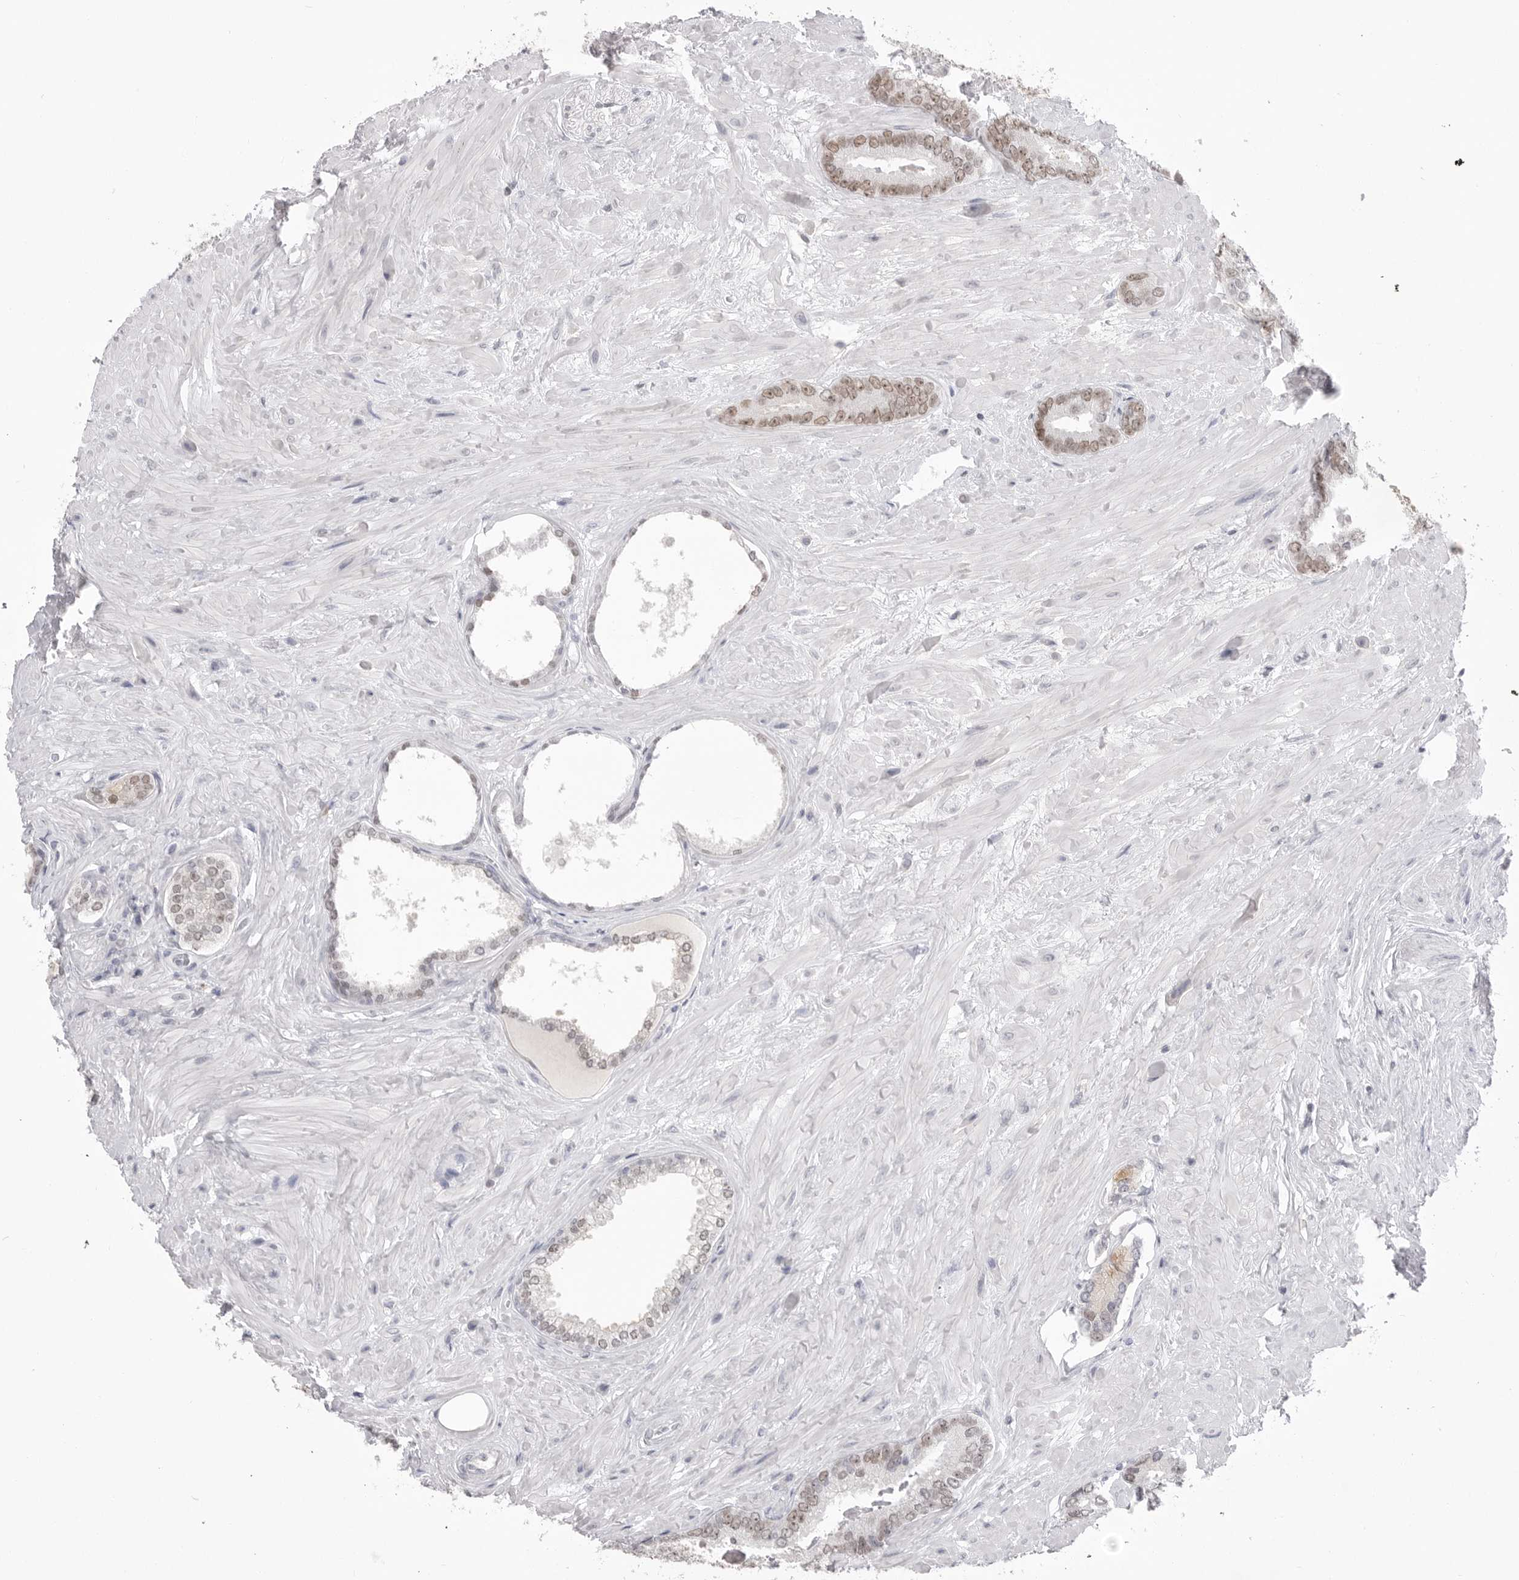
{"staining": {"intensity": "weak", "quantity": "25%-75%", "location": "nuclear"}, "tissue": "prostate cancer", "cell_type": "Tumor cells", "image_type": "cancer", "snomed": [{"axis": "morphology", "description": "Adenocarcinoma, Low grade"}, {"axis": "topography", "description": "Prostate"}], "caption": "Prostate low-grade adenocarcinoma stained with a protein marker displays weak staining in tumor cells.", "gene": "ZBTB7B", "patient": {"sex": "male", "age": 71}}